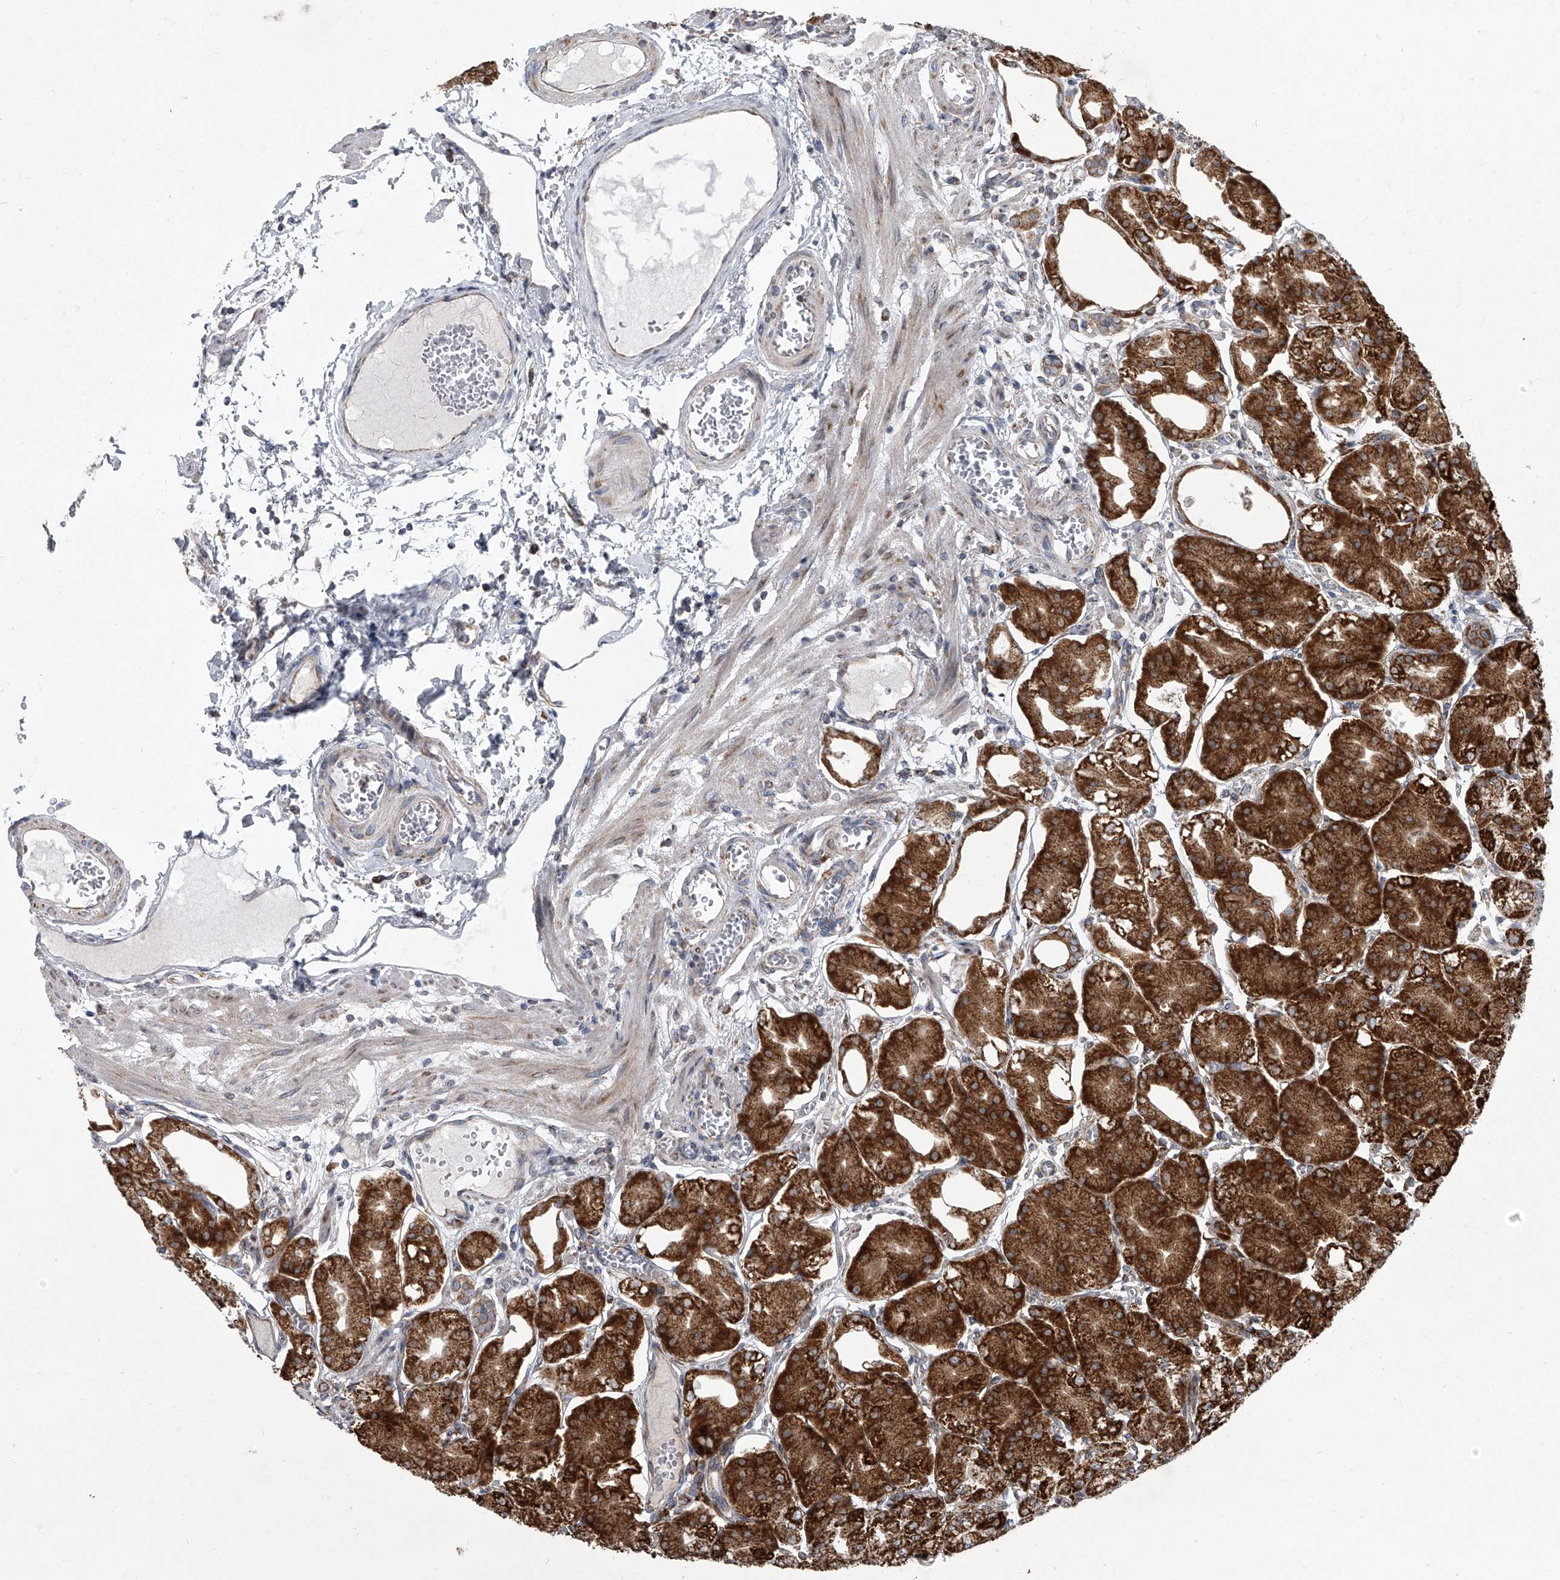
{"staining": {"intensity": "strong", "quantity": ">75%", "location": "cytoplasmic/membranous"}, "tissue": "stomach", "cell_type": "Glandular cells", "image_type": "normal", "snomed": [{"axis": "morphology", "description": "Normal tissue, NOS"}, {"axis": "topography", "description": "Stomach, lower"}], "caption": "Approximately >75% of glandular cells in benign human stomach display strong cytoplasmic/membranous protein positivity as visualized by brown immunohistochemical staining.", "gene": "ZC3H15", "patient": {"sex": "male", "age": 71}}